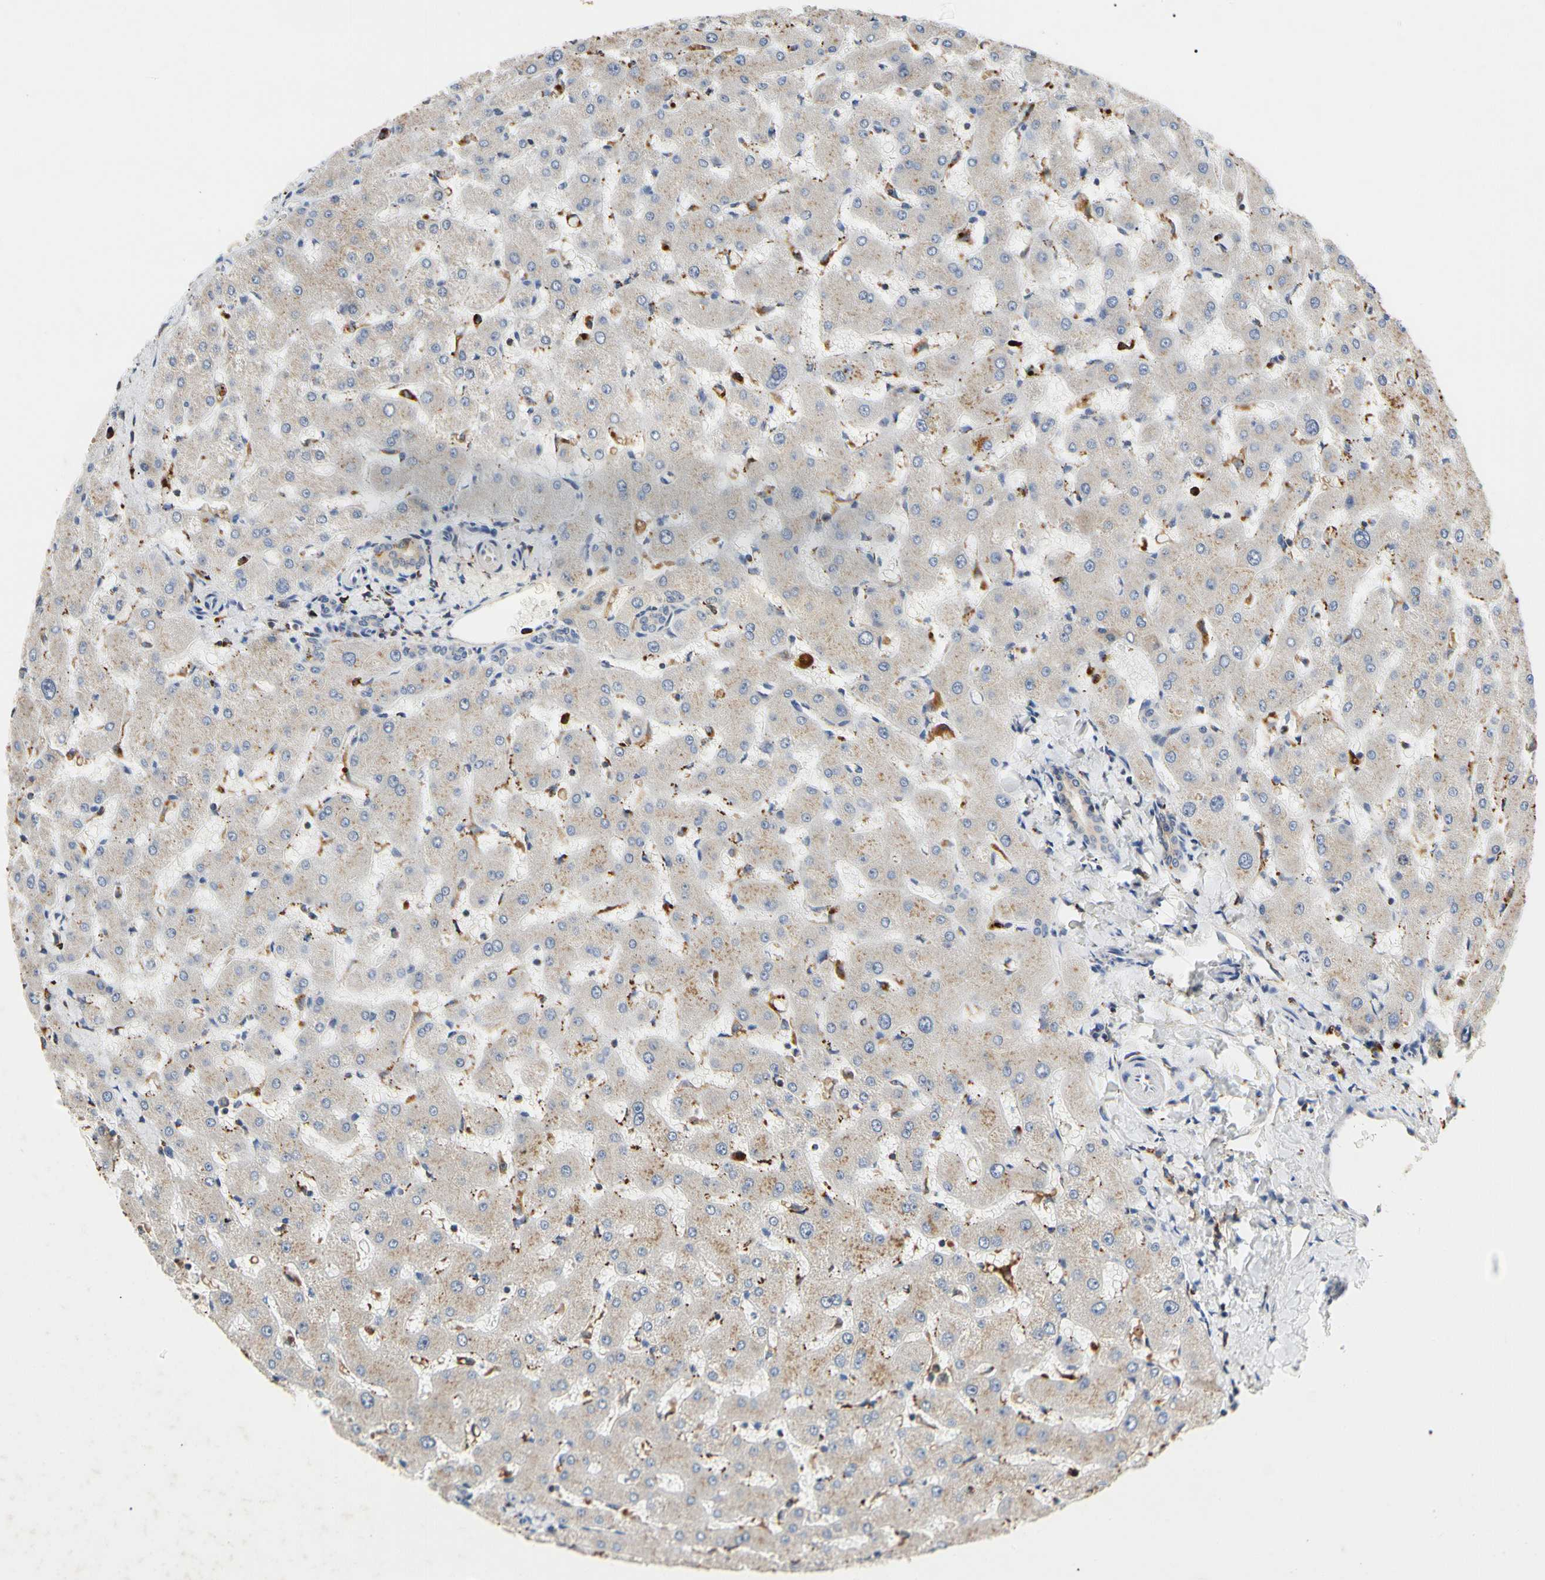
{"staining": {"intensity": "weak", "quantity": "<25%", "location": "cytoplasmic/membranous"}, "tissue": "liver", "cell_type": "Cholangiocytes", "image_type": "normal", "snomed": [{"axis": "morphology", "description": "Normal tissue, NOS"}, {"axis": "topography", "description": "Liver"}], "caption": "Immunohistochemistry of unremarkable liver shows no staining in cholangiocytes.", "gene": "ADA2", "patient": {"sex": "female", "age": 63}}